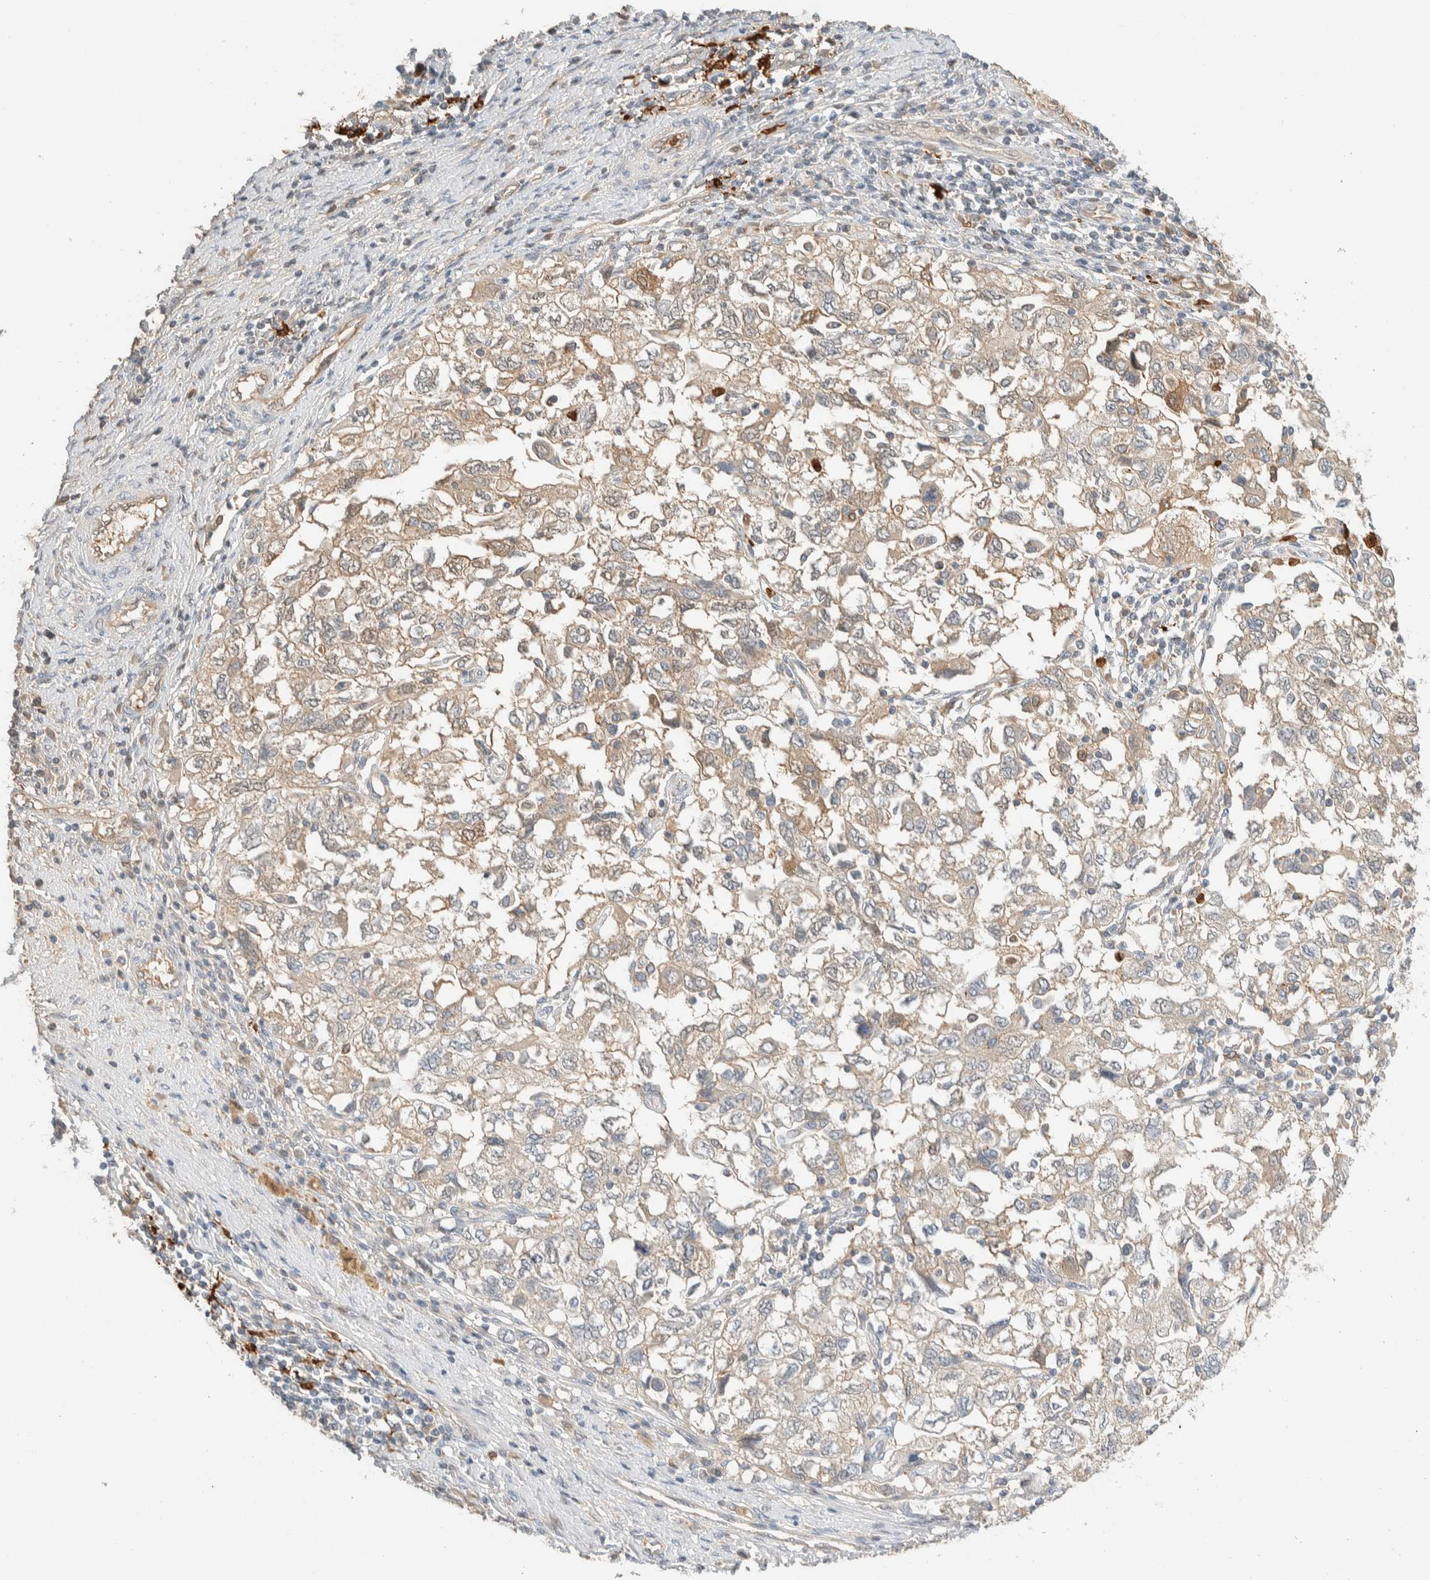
{"staining": {"intensity": "weak", "quantity": "<25%", "location": "cytoplasmic/membranous"}, "tissue": "ovarian cancer", "cell_type": "Tumor cells", "image_type": "cancer", "snomed": [{"axis": "morphology", "description": "Carcinoma, NOS"}, {"axis": "morphology", "description": "Cystadenocarcinoma, serous, NOS"}, {"axis": "topography", "description": "Ovary"}], "caption": "This is a photomicrograph of immunohistochemistry staining of ovarian carcinoma, which shows no staining in tumor cells.", "gene": "SETD4", "patient": {"sex": "female", "age": 69}}